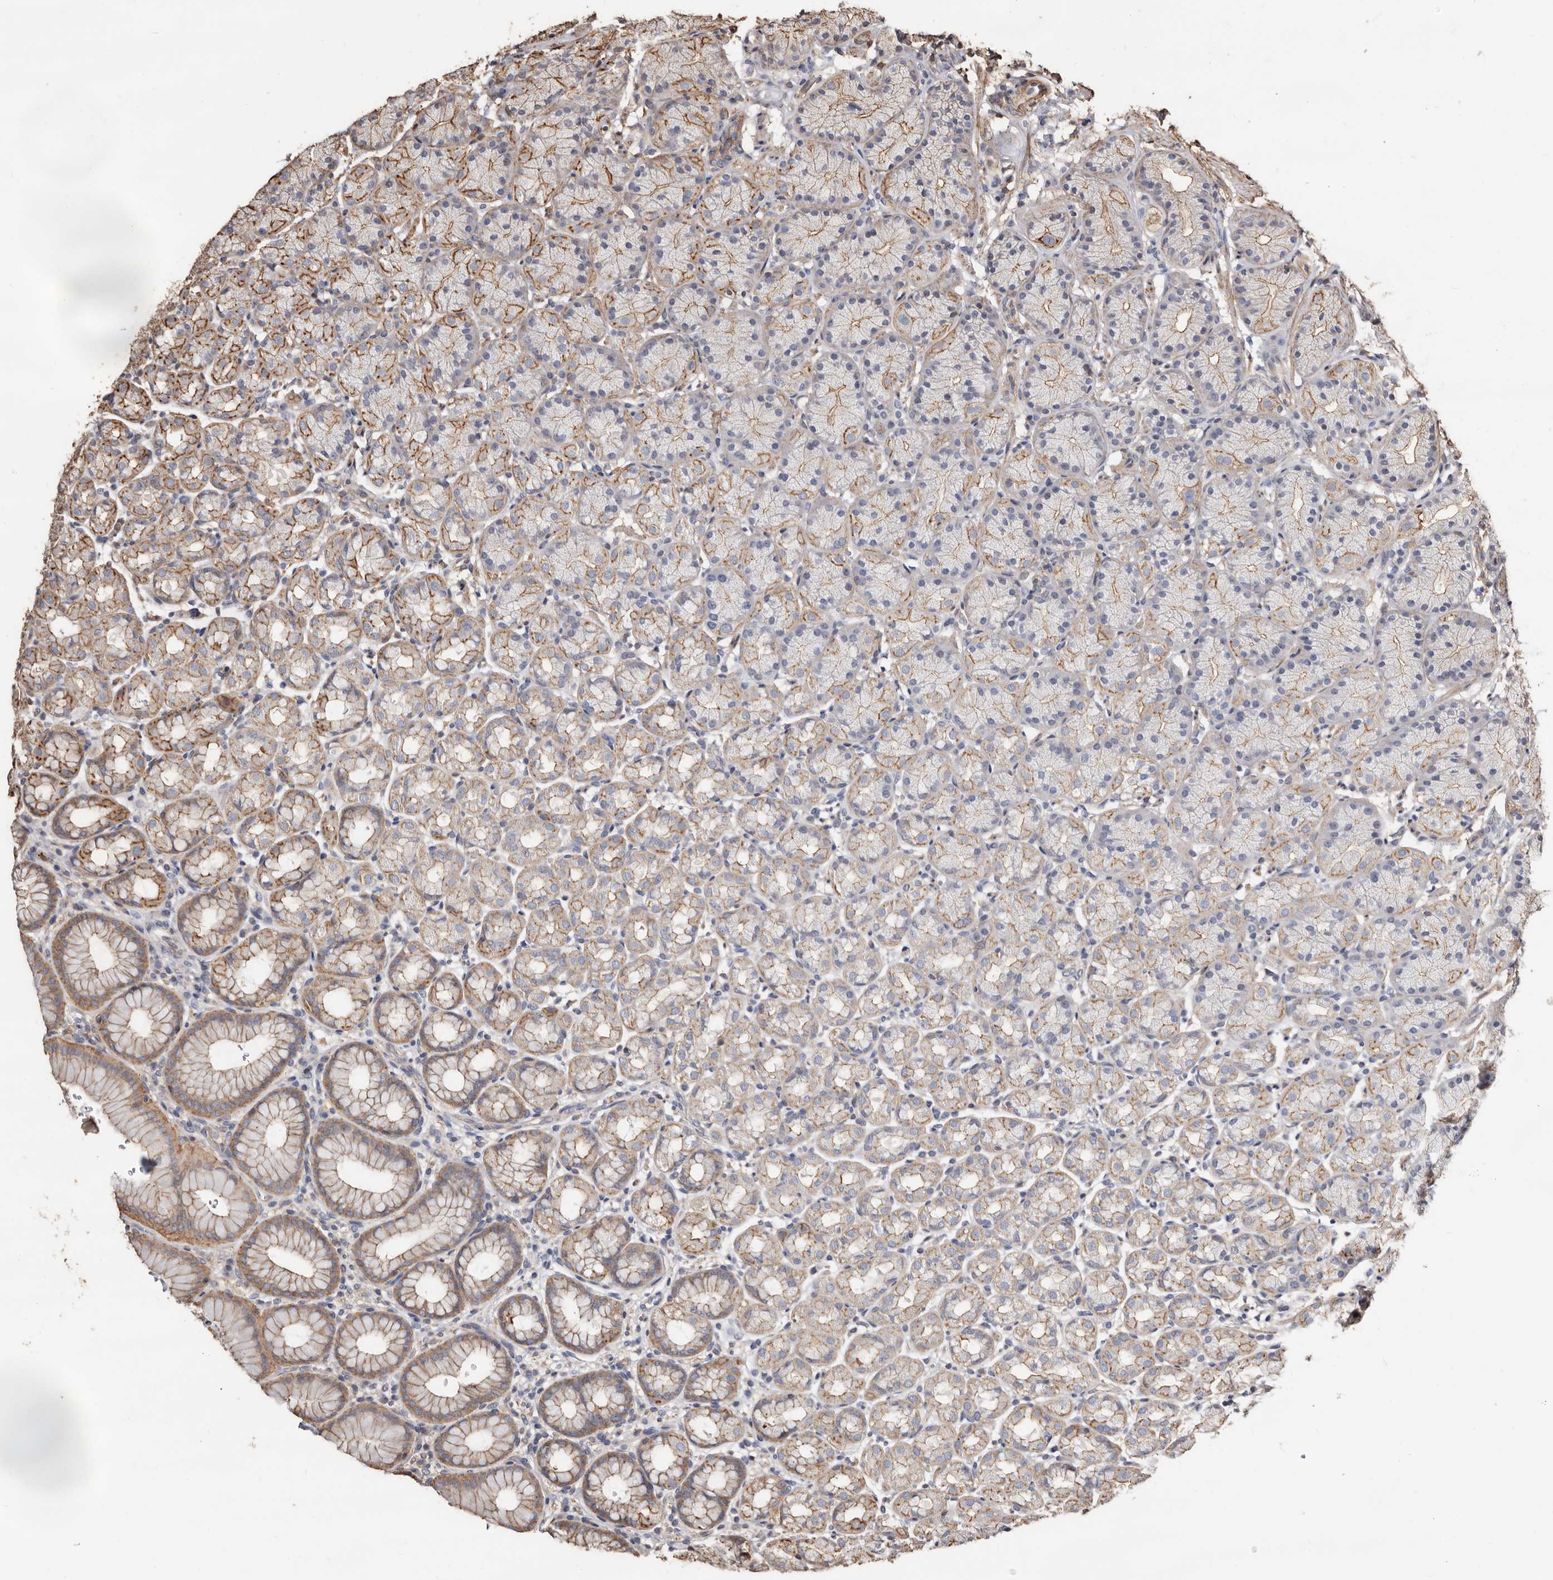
{"staining": {"intensity": "moderate", "quantity": "25%-75%", "location": "cytoplasmic/membranous"}, "tissue": "stomach", "cell_type": "Glandular cells", "image_type": "normal", "snomed": [{"axis": "morphology", "description": "Normal tissue, NOS"}, {"axis": "topography", "description": "Stomach"}], "caption": "An IHC image of benign tissue is shown. Protein staining in brown highlights moderate cytoplasmic/membranous positivity in stomach within glandular cells.", "gene": "GSK3A", "patient": {"sex": "male", "age": 42}}